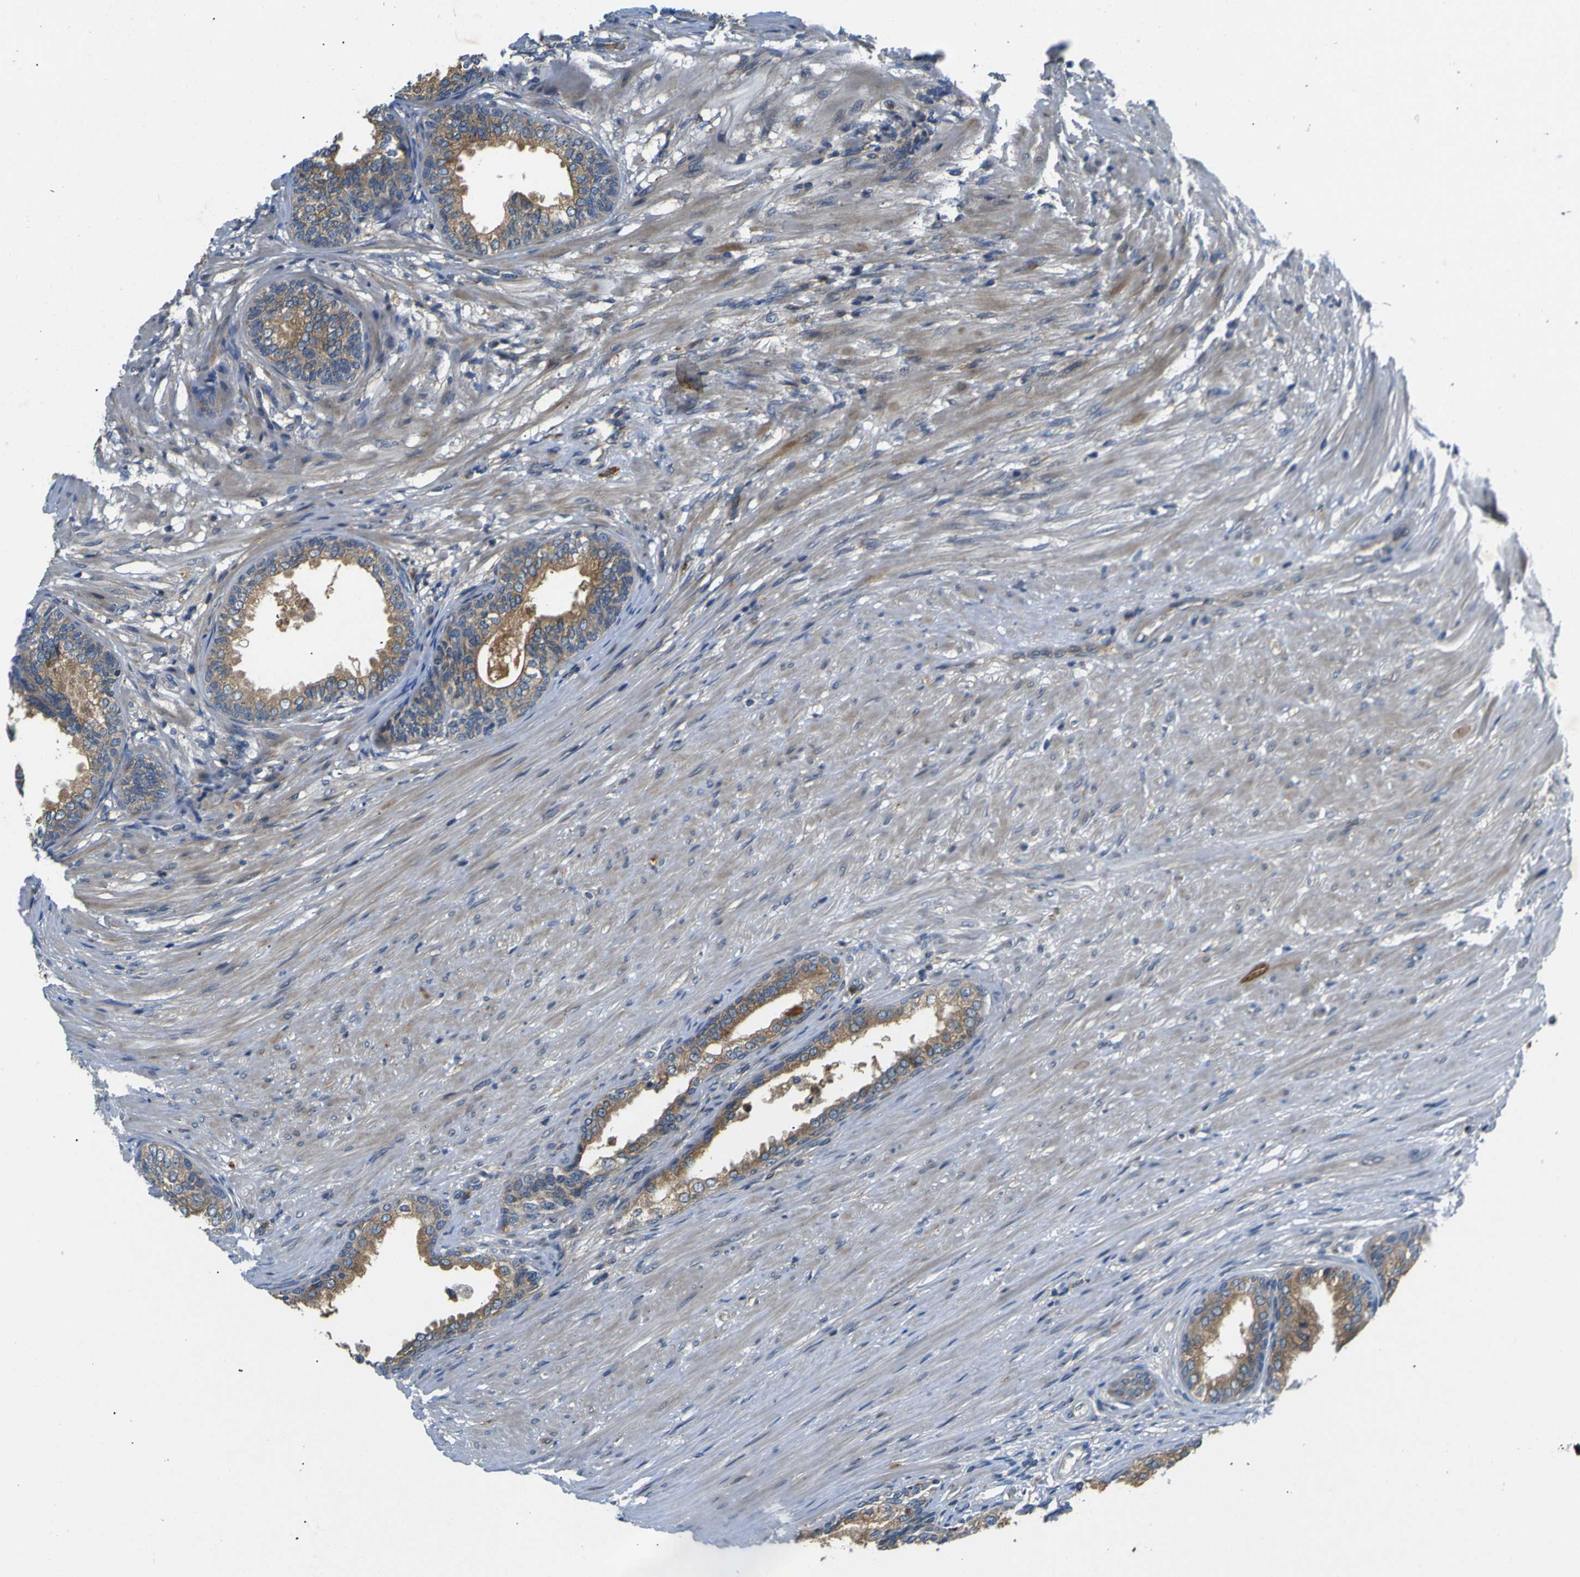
{"staining": {"intensity": "moderate", "quantity": ">75%", "location": "cytoplasmic/membranous"}, "tissue": "prostate", "cell_type": "Glandular cells", "image_type": "normal", "snomed": [{"axis": "morphology", "description": "Normal tissue, NOS"}, {"axis": "topography", "description": "Prostate"}], "caption": "Prostate stained with immunohistochemistry exhibits moderate cytoplasmic/membranous expression in approximately >75% of glandular cells.", "gene": "RAB1B", "patient": {"sex": "male", "age": 76}}